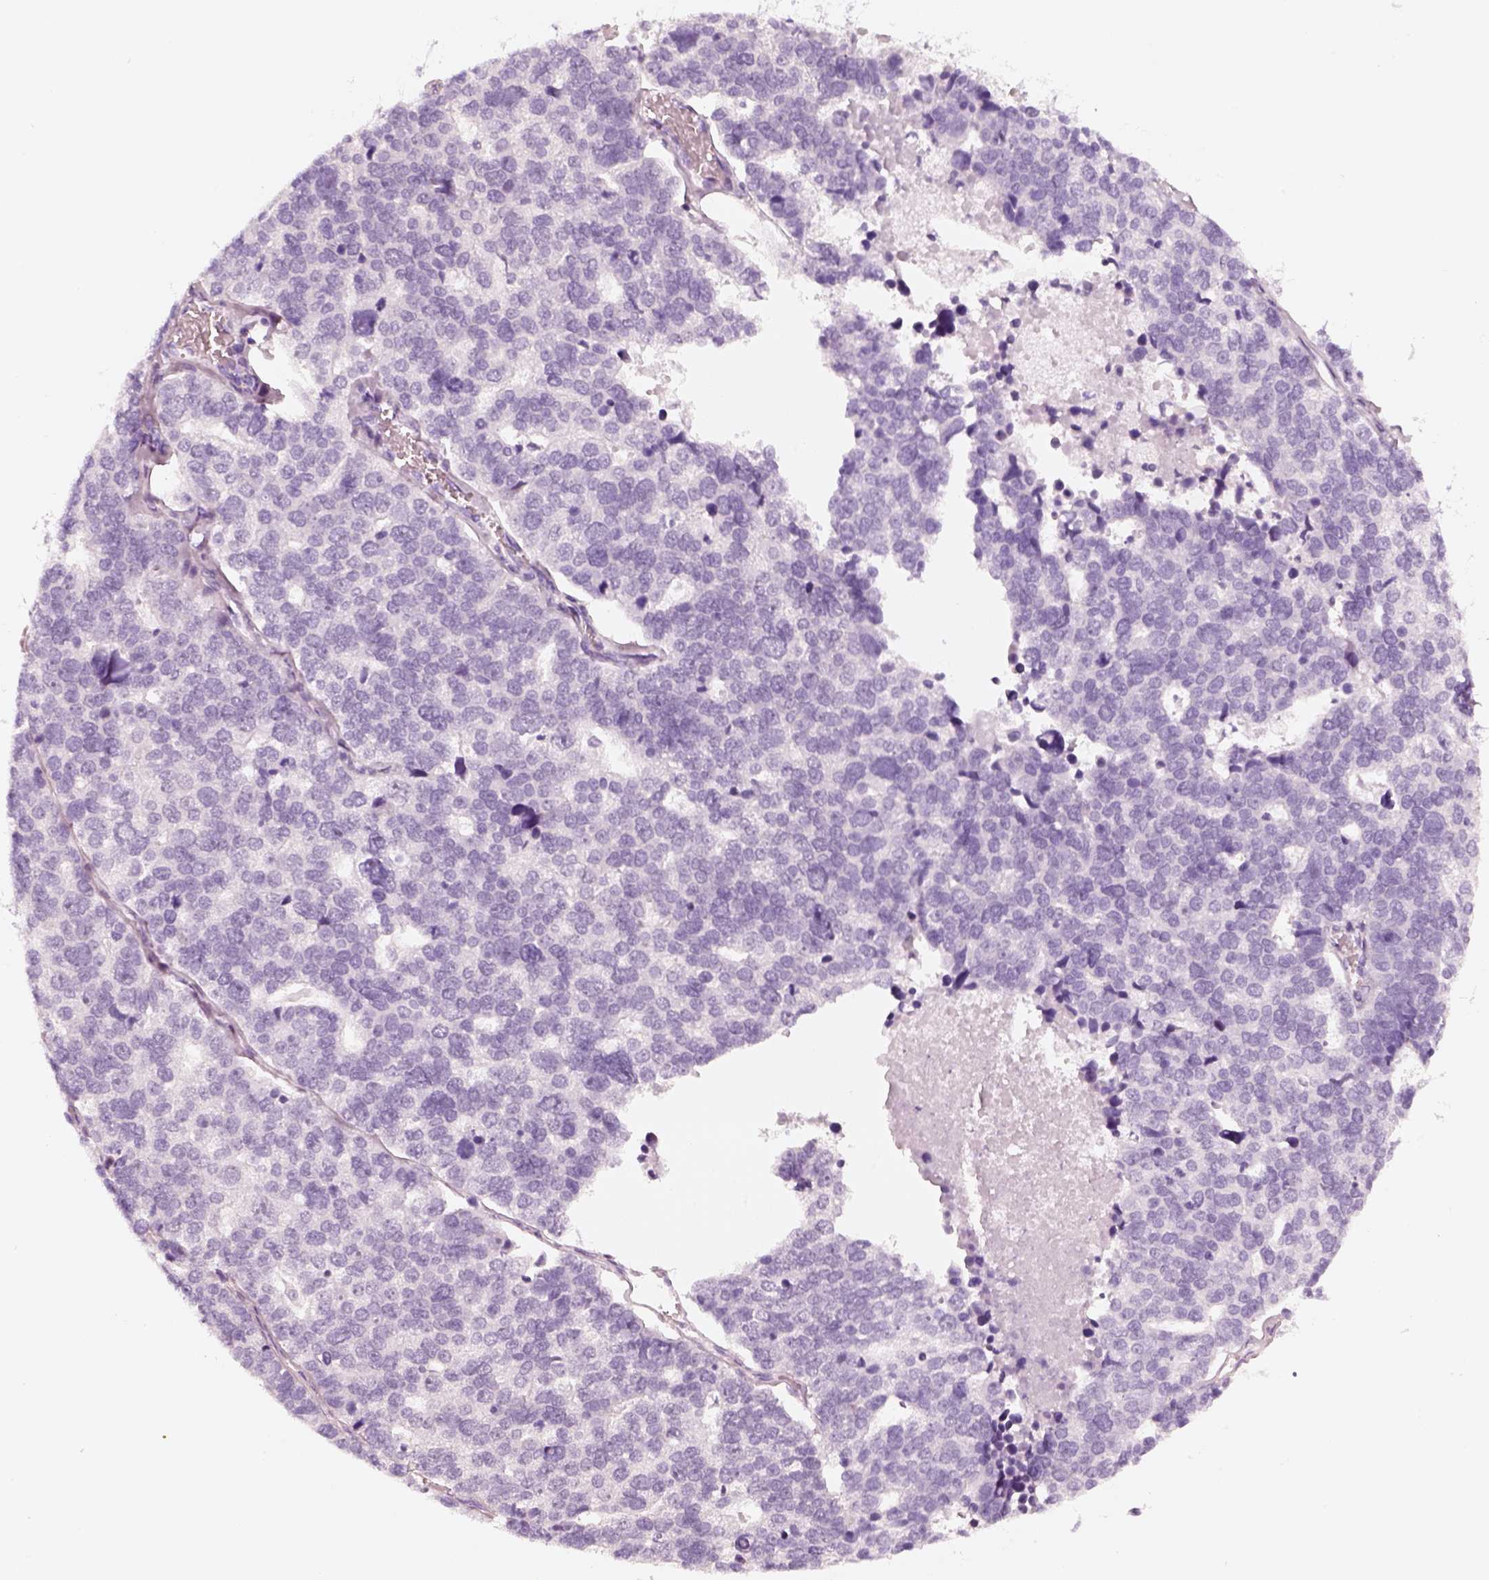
{"staining": {"intensity": "negative", "quantity": "none", "location": "none"}, "tissue": "stomach cancer", "cell_type": "Tumor cells", "image_type": "cancer", "snomed": [{"axis": "morphology", "description": "Adenocarcinoma, NOS"}, {"axis": "topography", "description": "Stomach"}], "caption": "Immunohistochemistry histopathology image of neoplastic tissue: human stomach cancer stained with DAB (3,3'-diaminobenzidine) displays no significant protein positivity in tumor cells.", "gene": "R3HDML", "patient": {"sex": "male", "age": 69}}